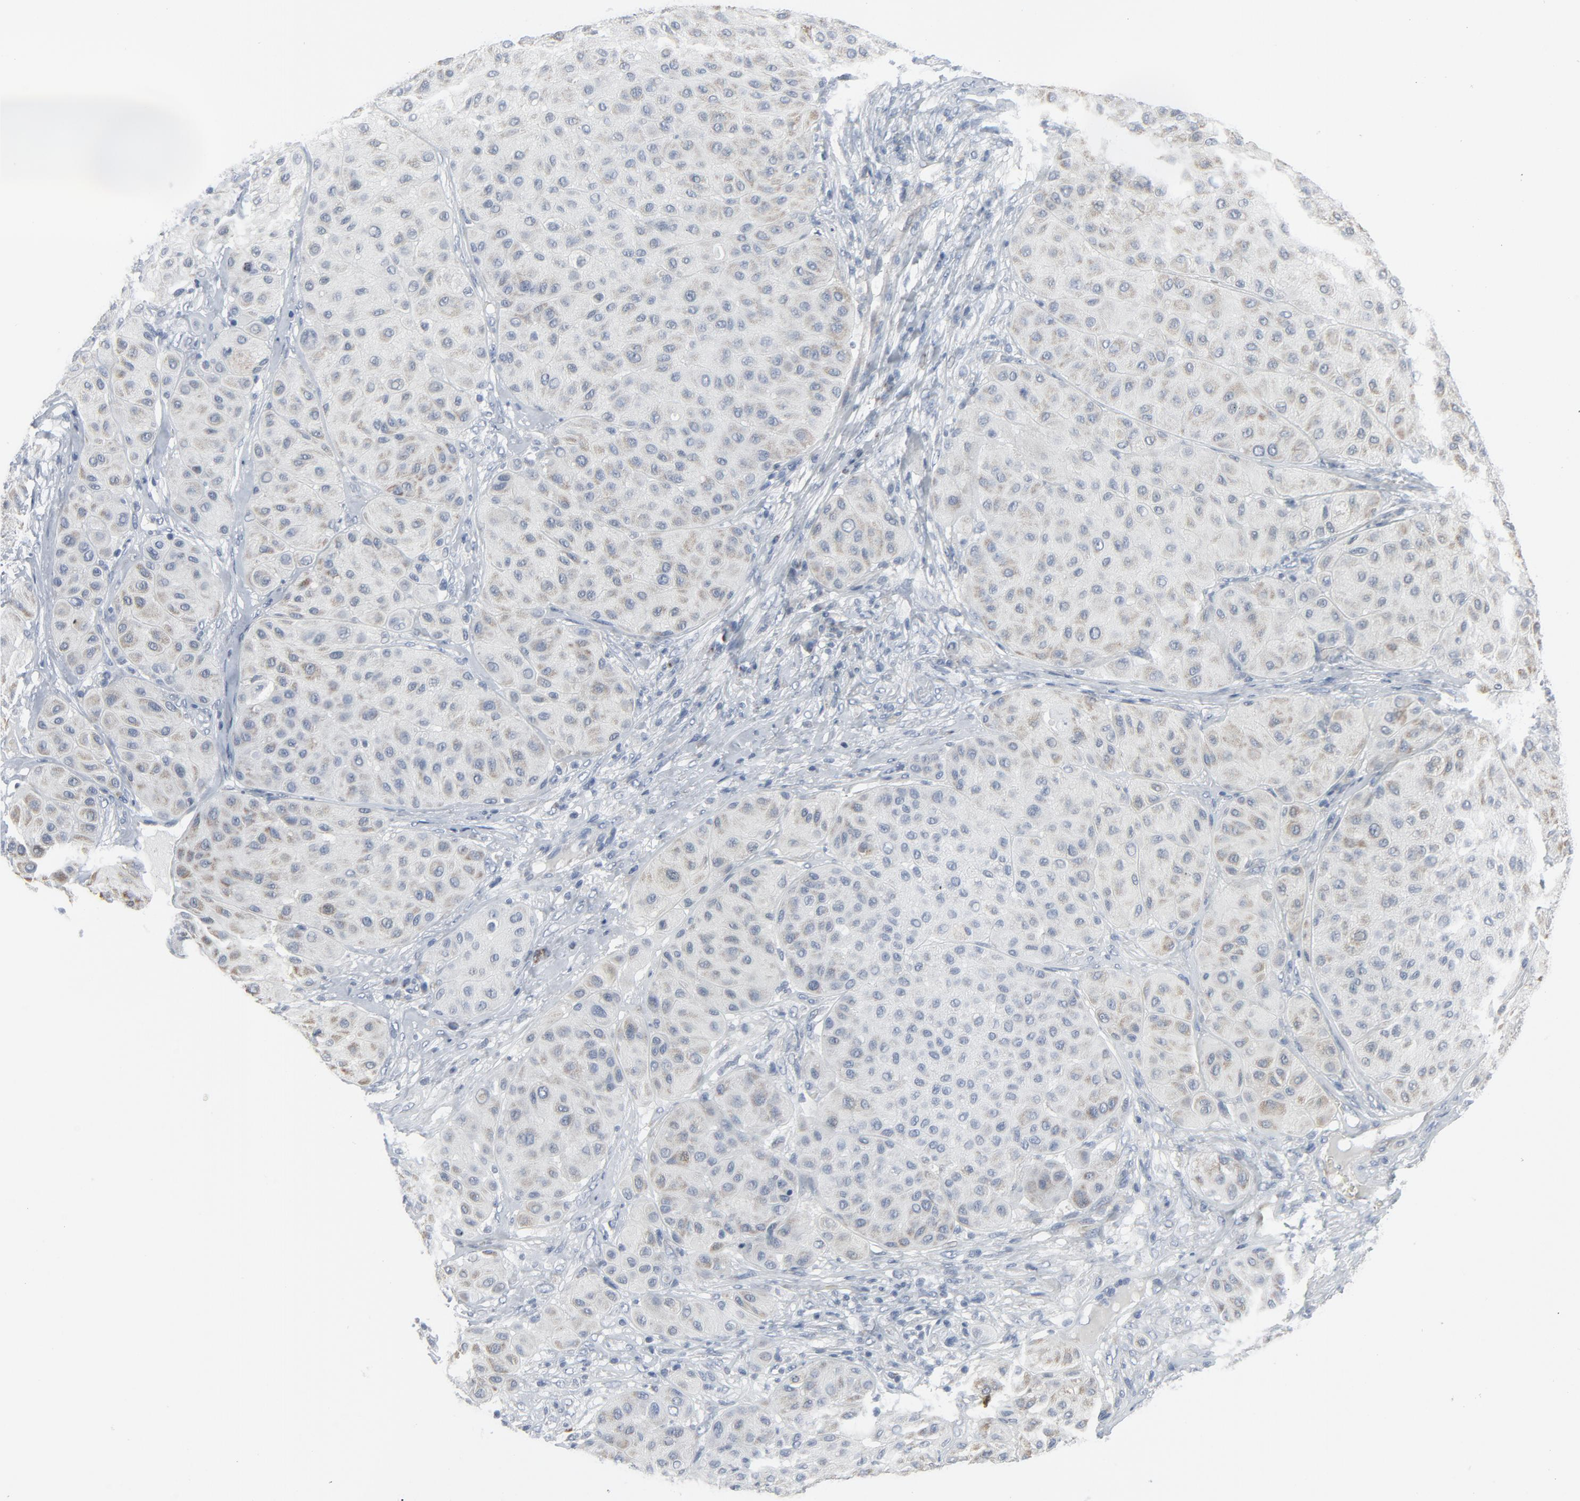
{"staining": {"intensity": "negative", "quantity": "none", "location": "none"}, "tissue": "melanoma", "cell_type": "Tumor cells", "image_type": "cancer", "snomed": [{"axis": "morphology", "description": "Normal tissue, NOS"}, {"axis": "morphology", "description": "Malignant melanoma, Metastatic site"}, {"axis": "topography", "description": "Skin"}], "caption": "Immunohistochemical staining of human malignant melanoma (metastatic site) shows no significant expression in tumor cells.", "gene": "GPX2", "patient": {"sex": "male", "age": 41}}